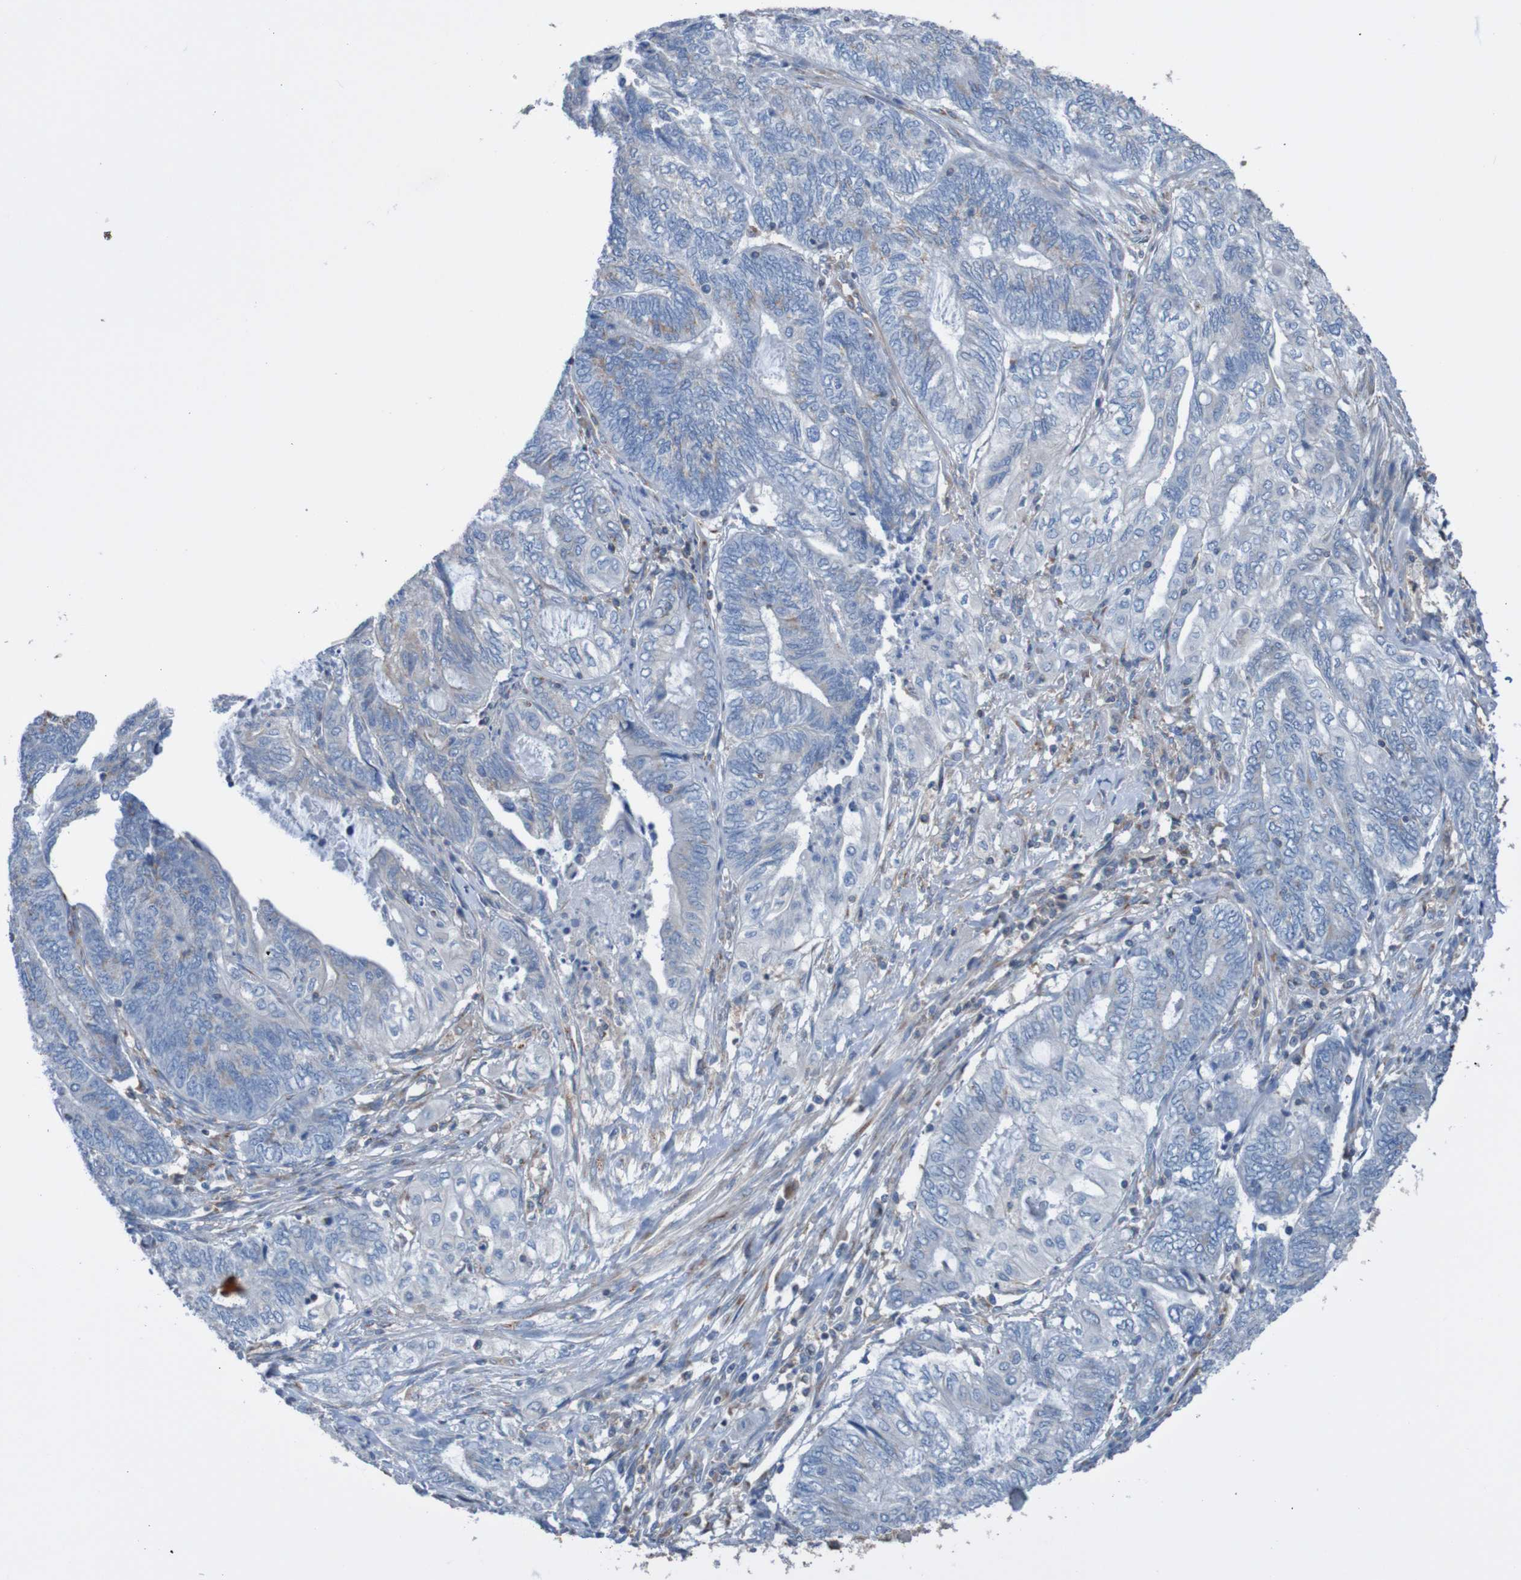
{"staining": {"intensity": "moderate", "quantity": "<25%", "location": "cytoplasmic/membranous"}, "tissue": "endometrial cancer", "cell_type": "Tumor cells", "image_type": "cancer", "snomed": [{"axis": "morphology", "description": "Adenocarcinoma, NOS"}, {"axis": "topography", "description": "Uterus"}, {"axis": "topography", "description": "Endometrium"}], "caption": "The image demonstrates staining of adenocarcinoma (endometrial), revealing moderate cytoplasmic/membranous protein expression (brown color) within tumor cells. (DAB IHC, brown staining for protein, blue staining for nuclei).", "gene": "MINAR1", "patient": {"sex": "female", "age": 70}}